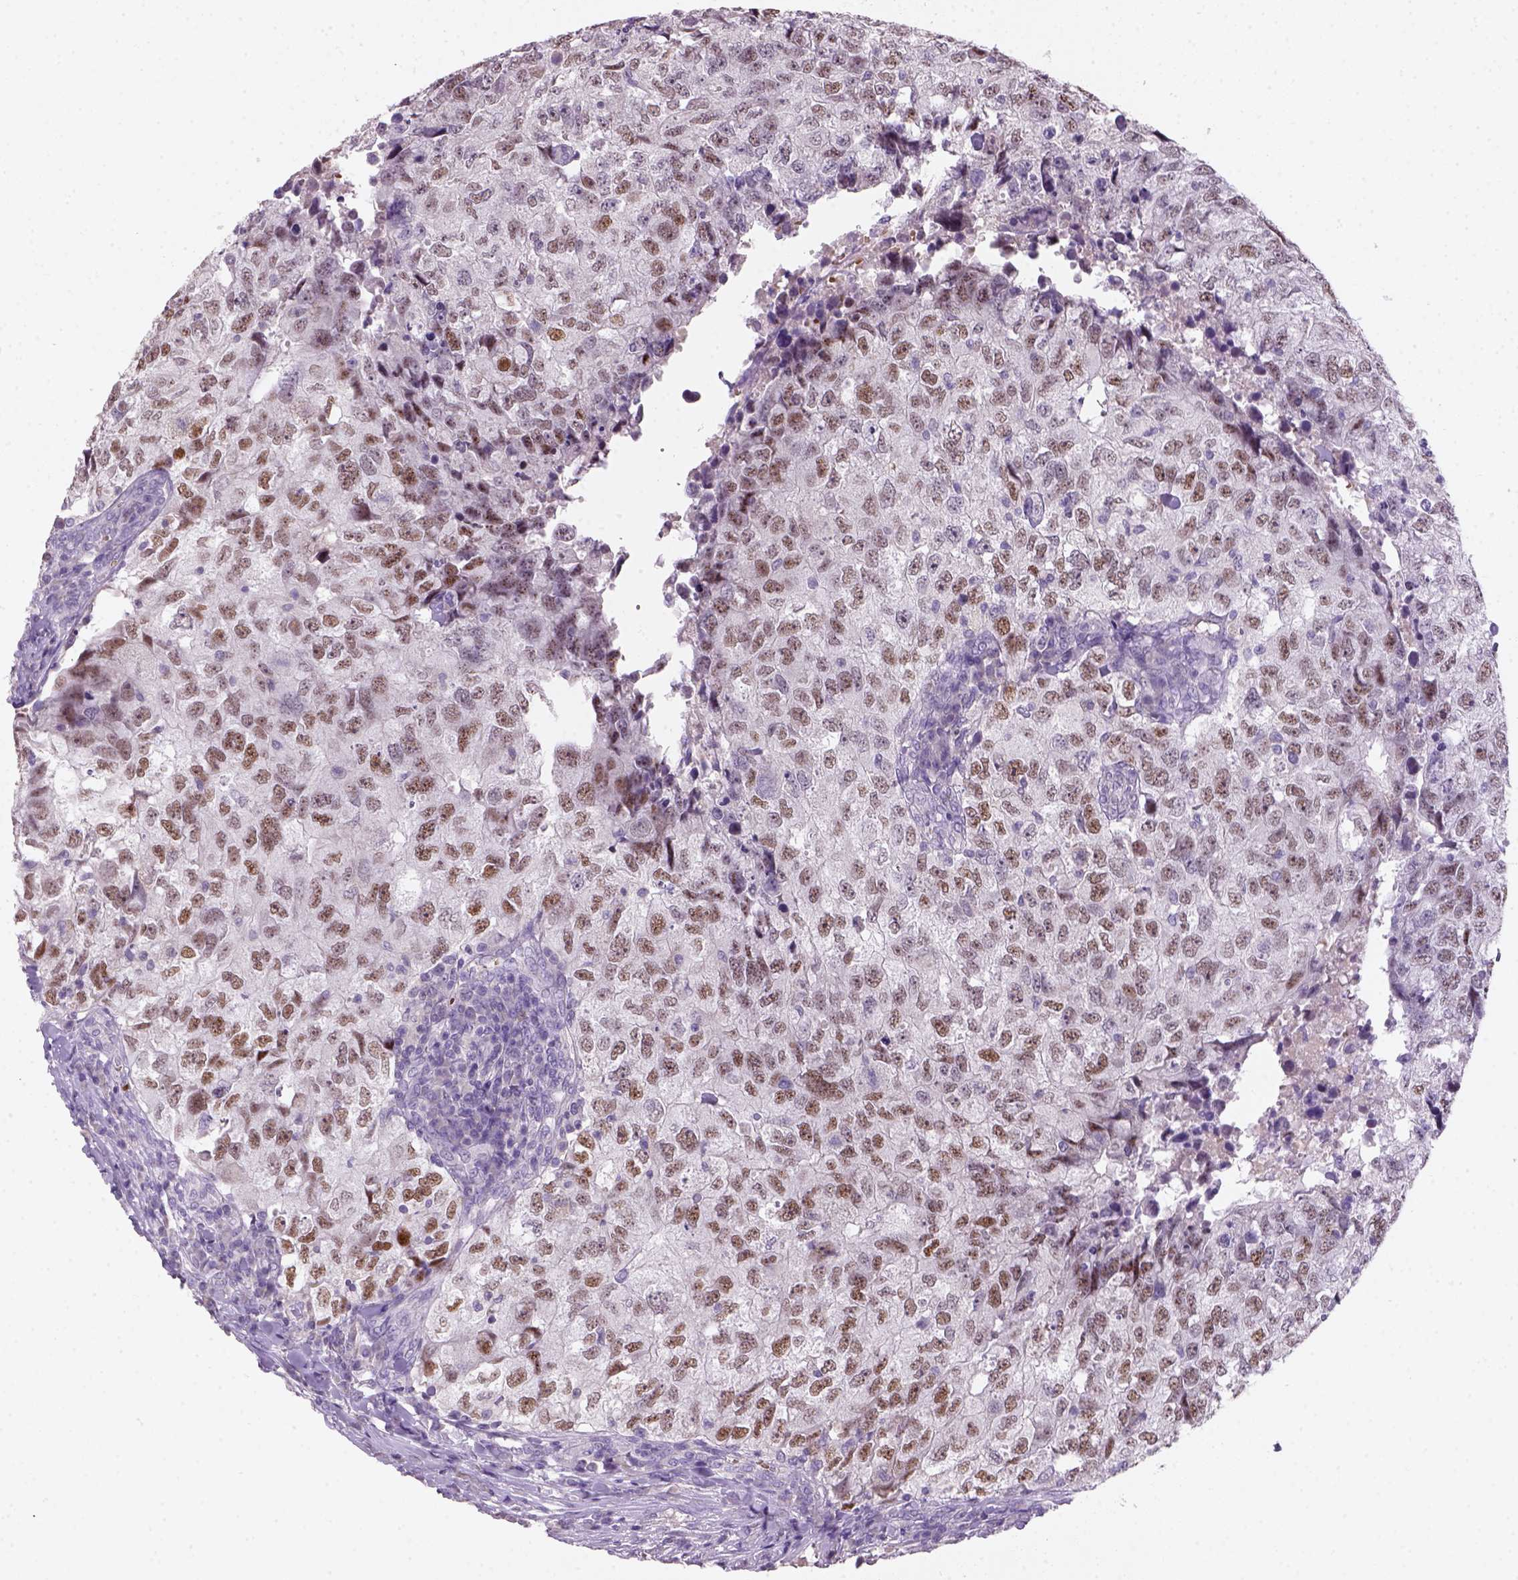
{"staining": {"intensity": "moderate", "quantity": ">75%", "location": "nuclear"}, "tissue": "breast cancer", "cell_type": "Tumor cells", "image_type": "cancer", "snomed": [{"axis": "morphology", "description": "Duct carcinoma"}, {"axis": "topography", "description": "Breast"}], "caption": "Human breast cancer stained with a brown dye reveals moderate nuclear positive expression in about >75% of tumor cells.", "gene": "ZMAT4", "patient": {"sex": "female", "age": 30}}